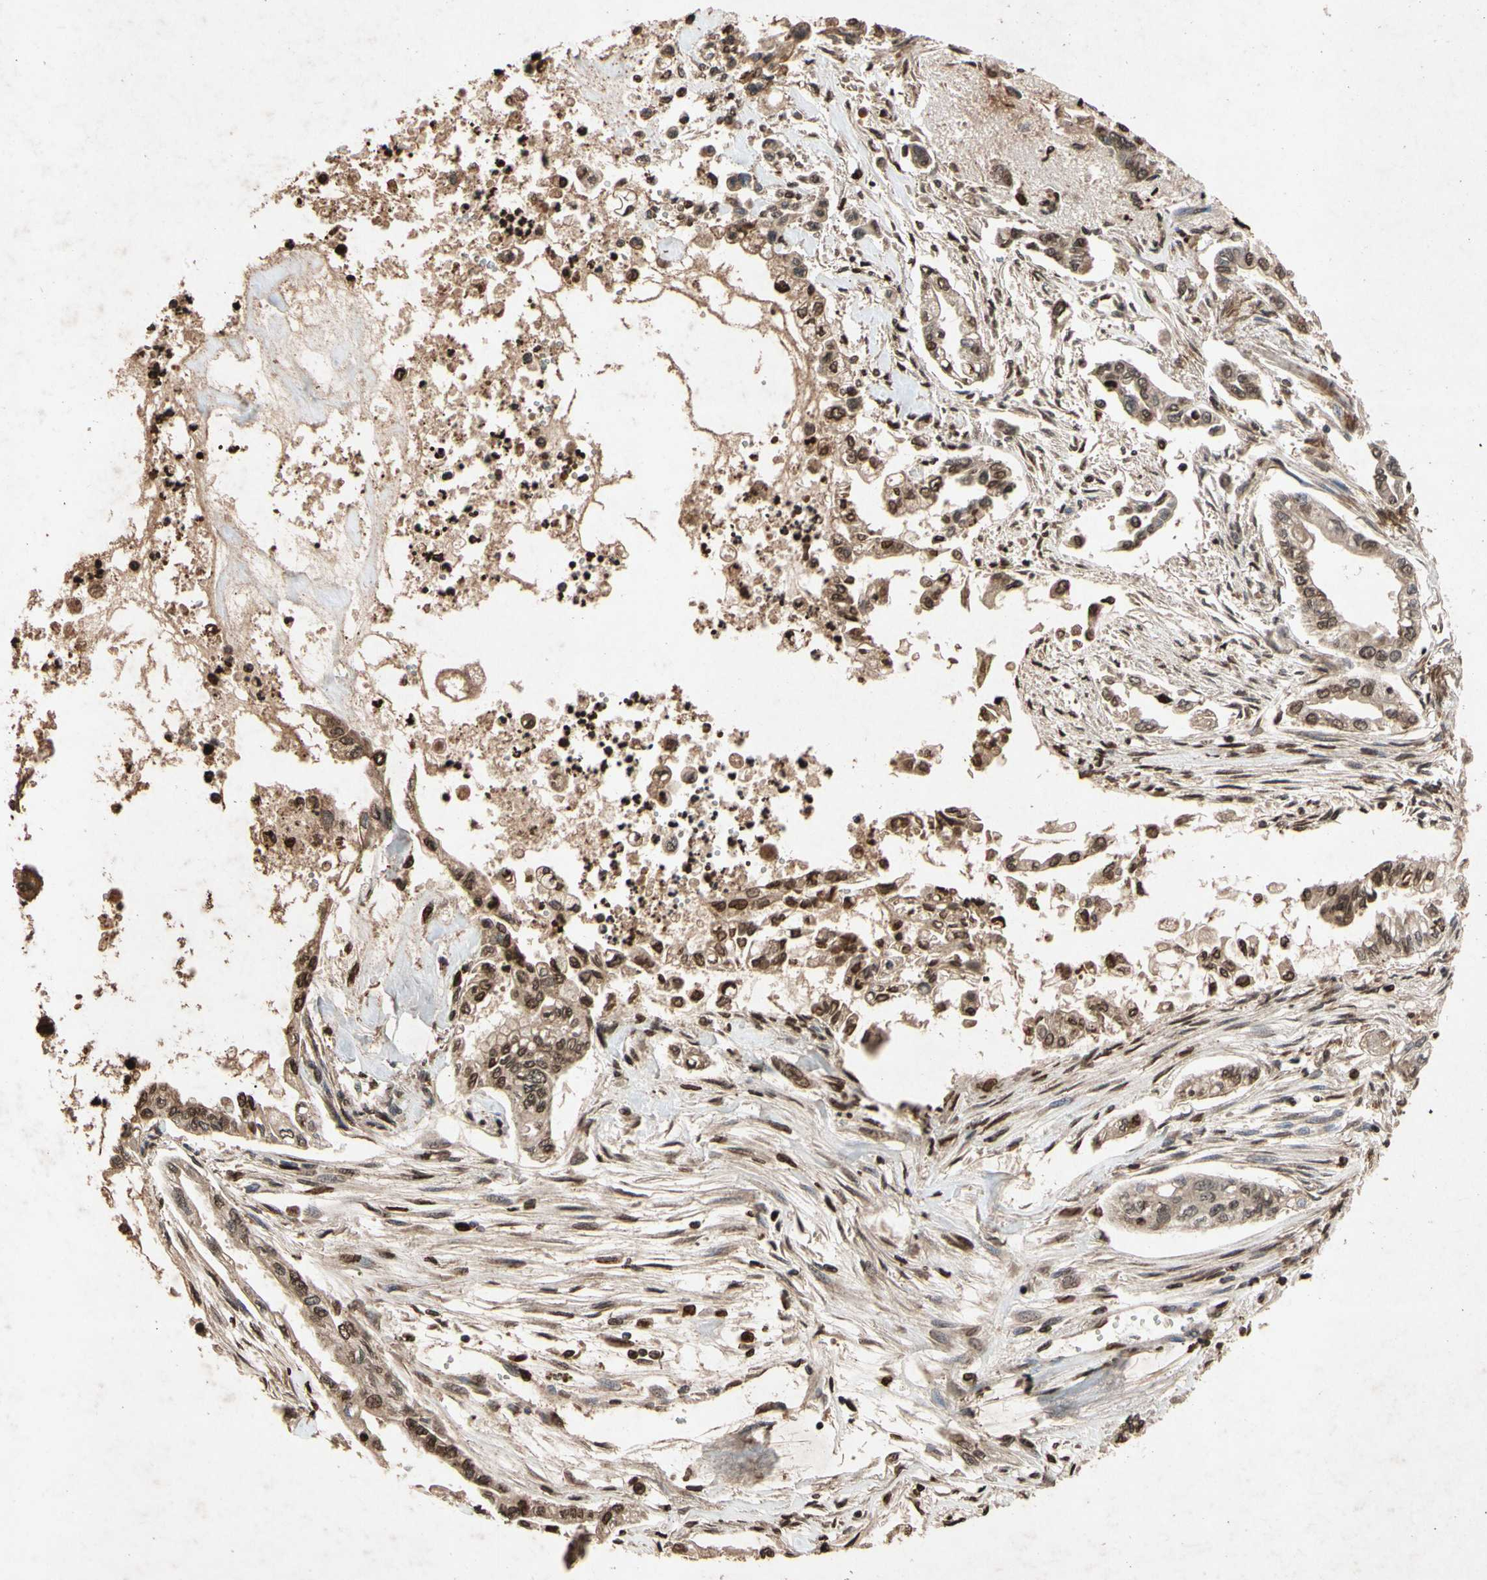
{"staining": {"intensity": "moderate", "quantity": ">75%", "location": "cytoplasmic/membranous"}, "tissue": "pancreatic cancer", "cell_type": "Tumor cells", "image_type": "cancer", "snomed": [{"axis": "morphology", "description": "Normal tissue, NOS"}, {"axis": "topography", "description": "Pancreas"}], "caption": "IHC histopathology image of human pancreatic cancer stained for a protein (brown), which exhibits medium levels of moderate cytoplasmic/membranous expression in approximately >75% of tumor cells.", "gene": "PRDX4", "patient": {"sex": "male", "age": 42}}